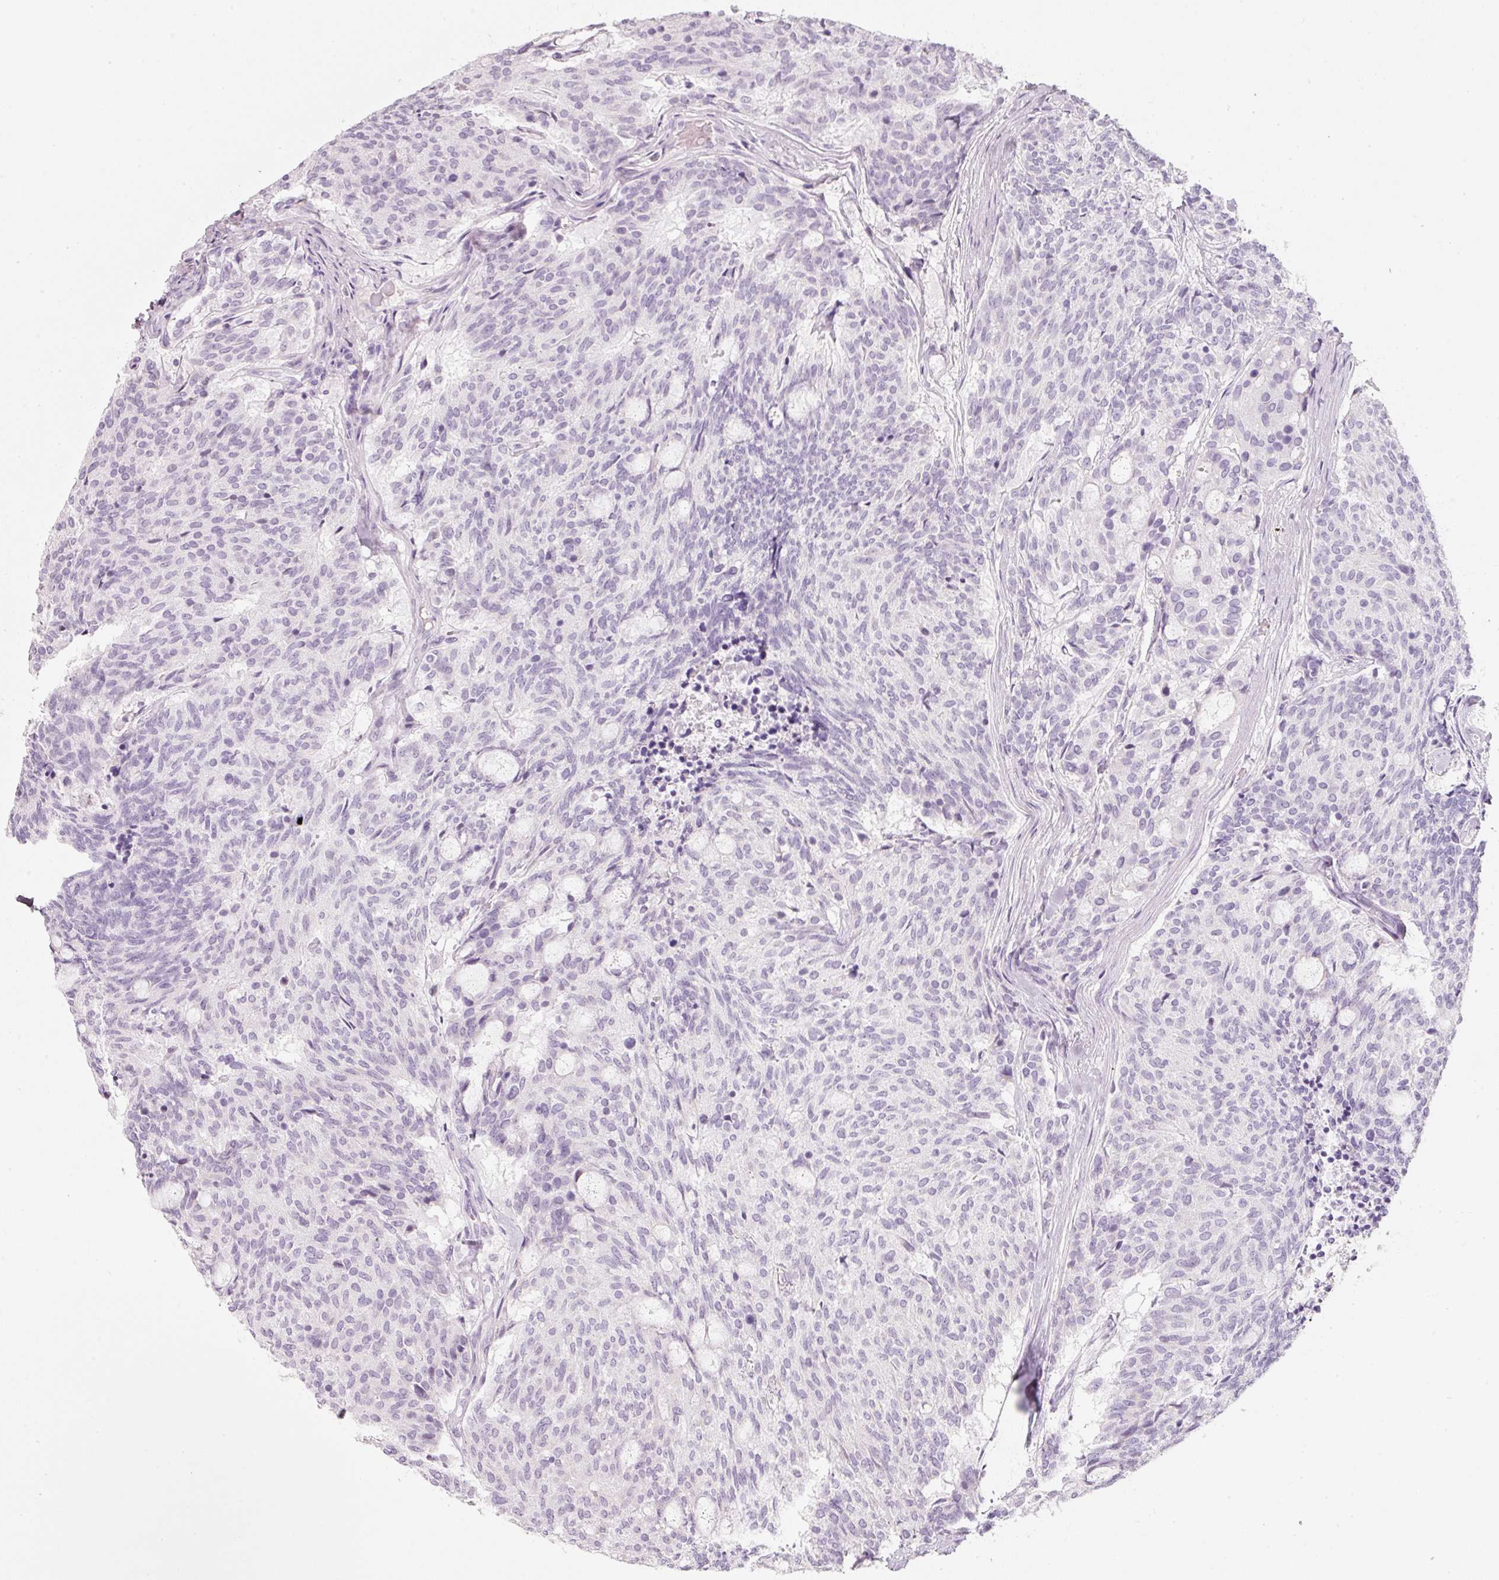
{"staining": {"intensity": "negative", "quantity": "none", "location": "none"}, "tissue": "carcinoid", "cell_type": "Tumor cells", "image_type": "cancer", "snomed": [{"axis": "morphology", "description": "Carcinoid, malignant, NOS"}, {"axis": "topography", "description": "Pancreas"}], "caption": "Malignant carcinoid was stained to show a protein in brown. There is no significant expression in tumor cells.", "gene": "ENSG00000206549", "patient": {"sex": "female", "age": 54}}